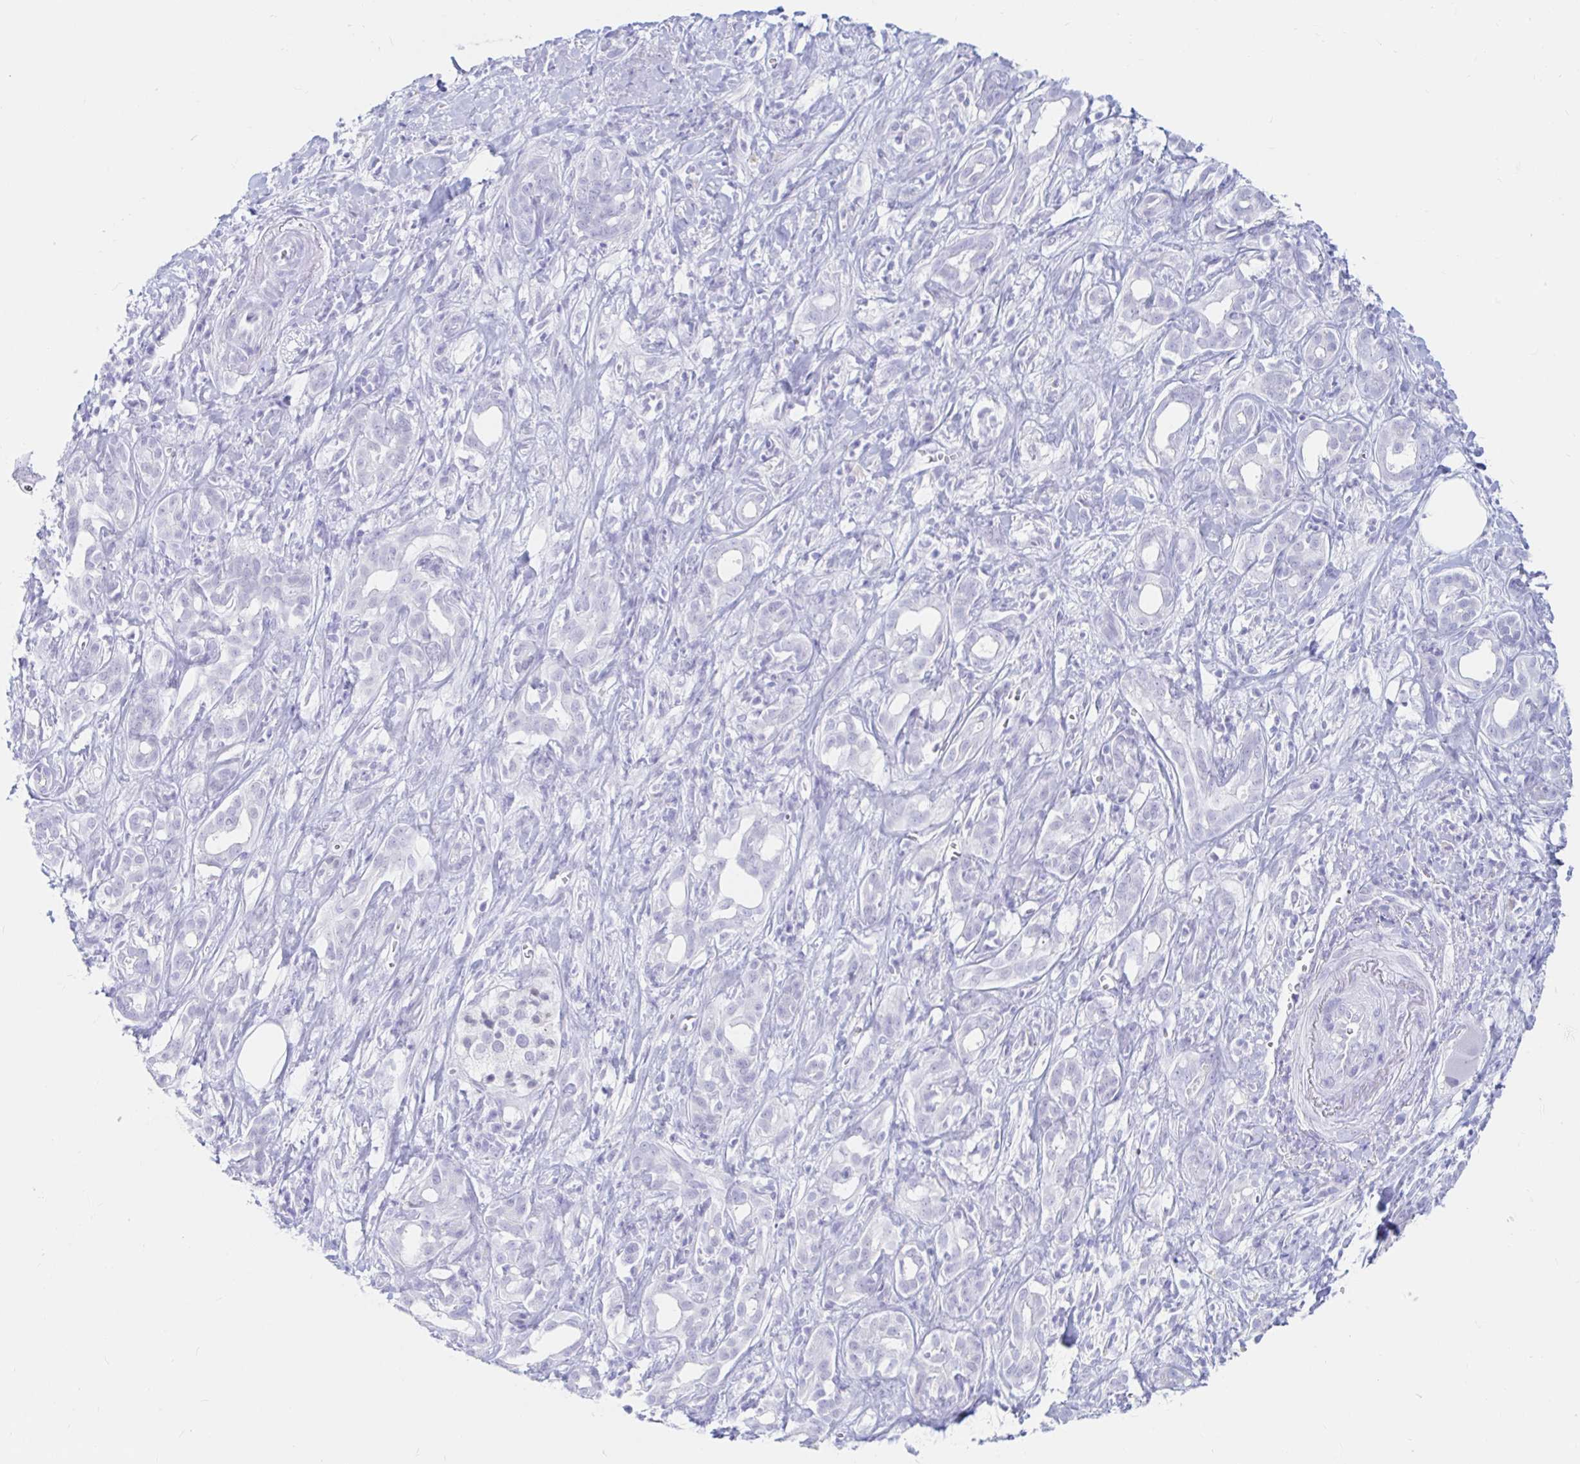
{"staining": {"intensity": "negative", "quantity": "none", "location": "none"}, "tissue": "pancreatic cancer", "cell_type": "Tumor cells", "image_type": "cancer", "snomed": [{"axis": "morphology", "description": "Adenocarcinoma, NOS"}, {"axis": "topography", "description": "Pancreas"}], "caption": "Human pancreatic cancer (adenocarcinoma) stained for a protein using IHC exhibits no expression in tumor cells.", "gene": "OR6T1", "patient": {"sex": "male", "age": 61}}